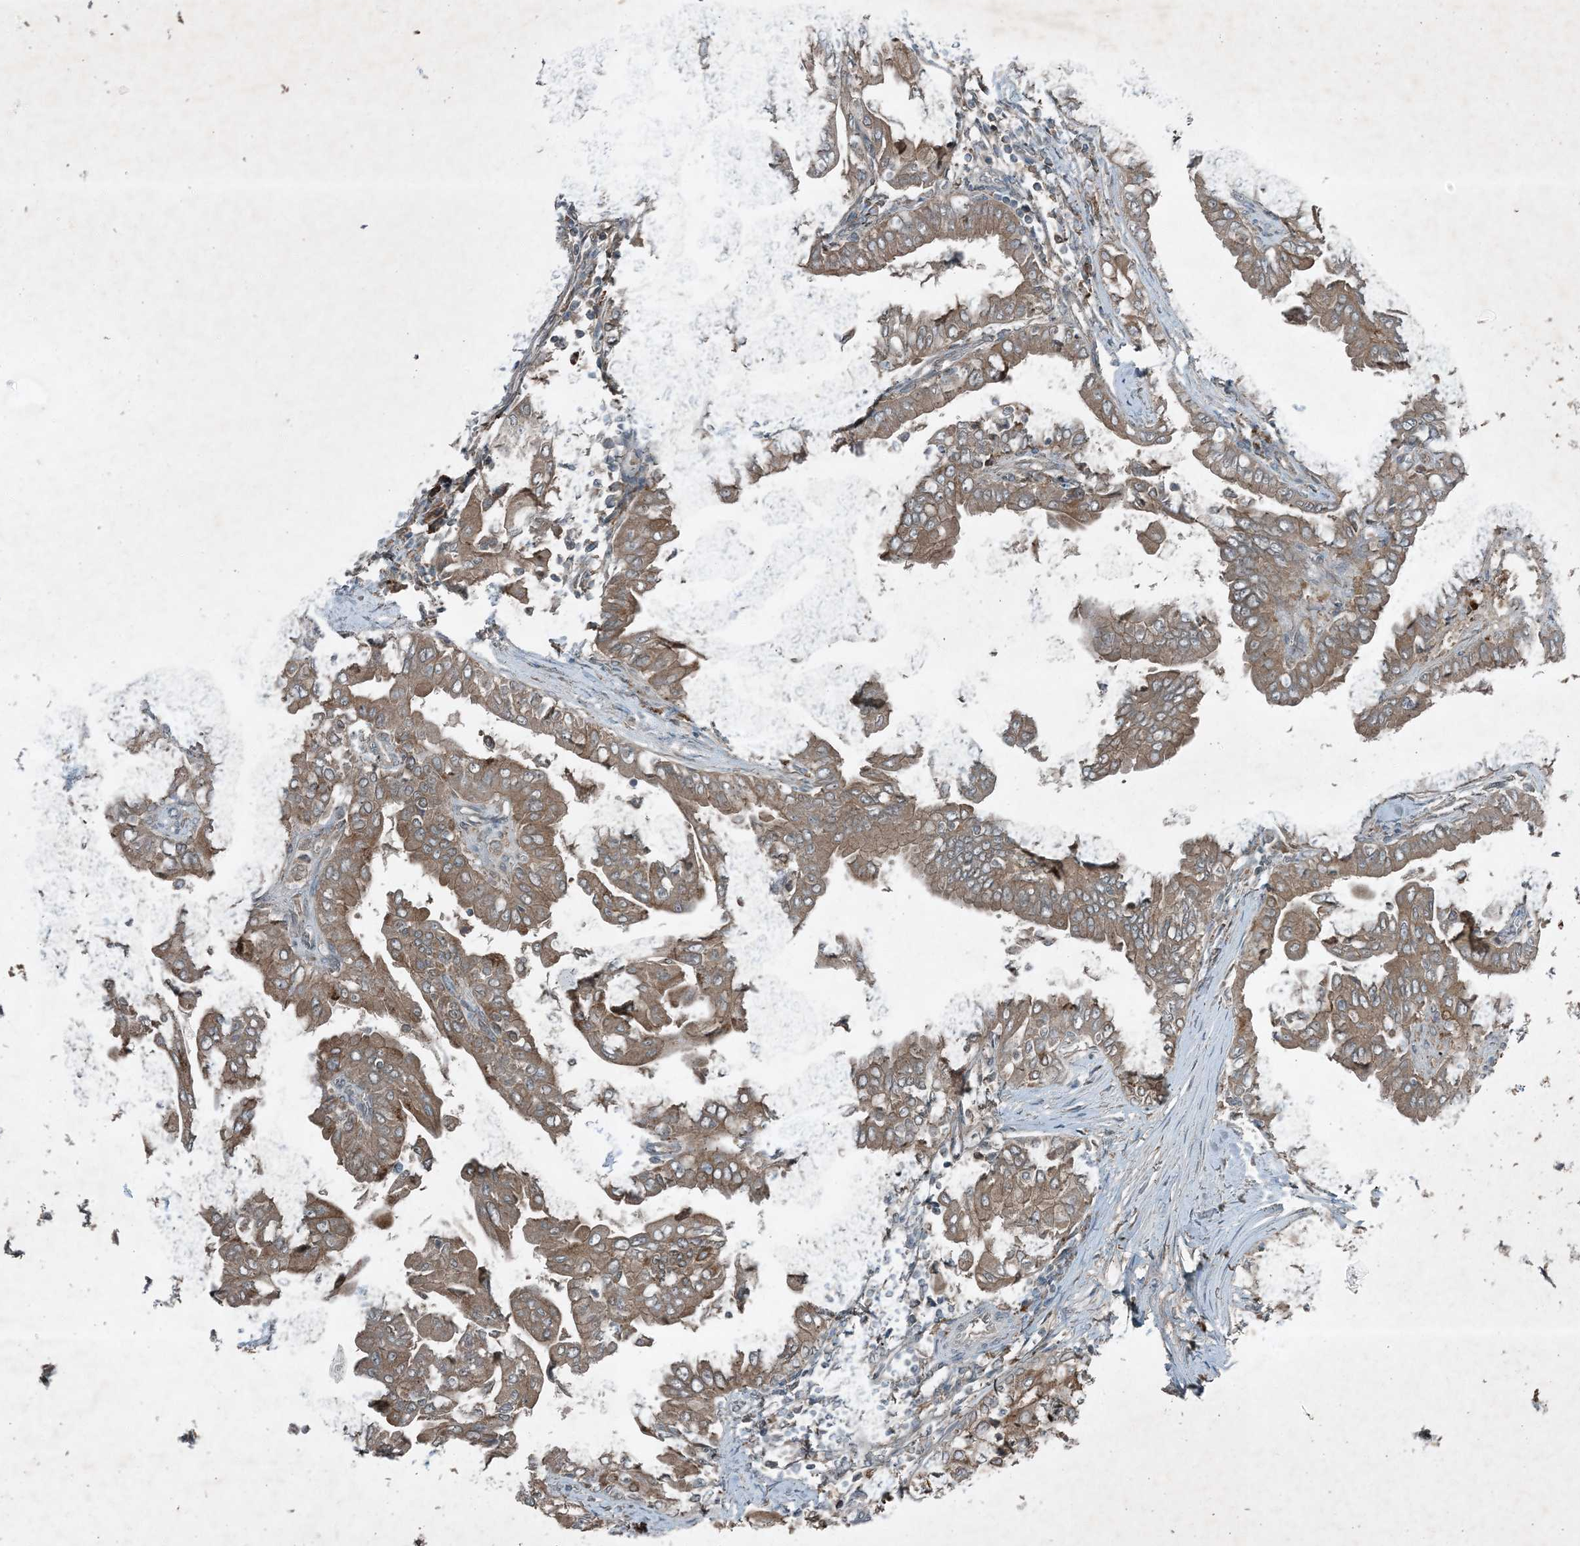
{"staining": {"intensity": "moderate", "quantity": ">75%", "location": "cytoplasmic/membranous"}, "tissue": "thyroid cancer", "cell_type": "Tumor cells", "image_type": "cancer", "snomed": [{"axis": "morphology", "description": "Papillary adenocarcinoma, NOS"}, {"axis": "topography", "description": "Thyroid gland"}], "caption": "High-magnification brightfield microscopy of thyroid cancer (papillary adenocarcinoma) stained with DAB (3,3'-diaminobenzidine) (brown) and counterstained with hematoxylin (blue). tumor cells exhibit moderate cytoplasmic/membranous expression is appreciated in about>75% of cells.", "gene": "MDN1", "patient": {"sex": "male", "age": 33}}